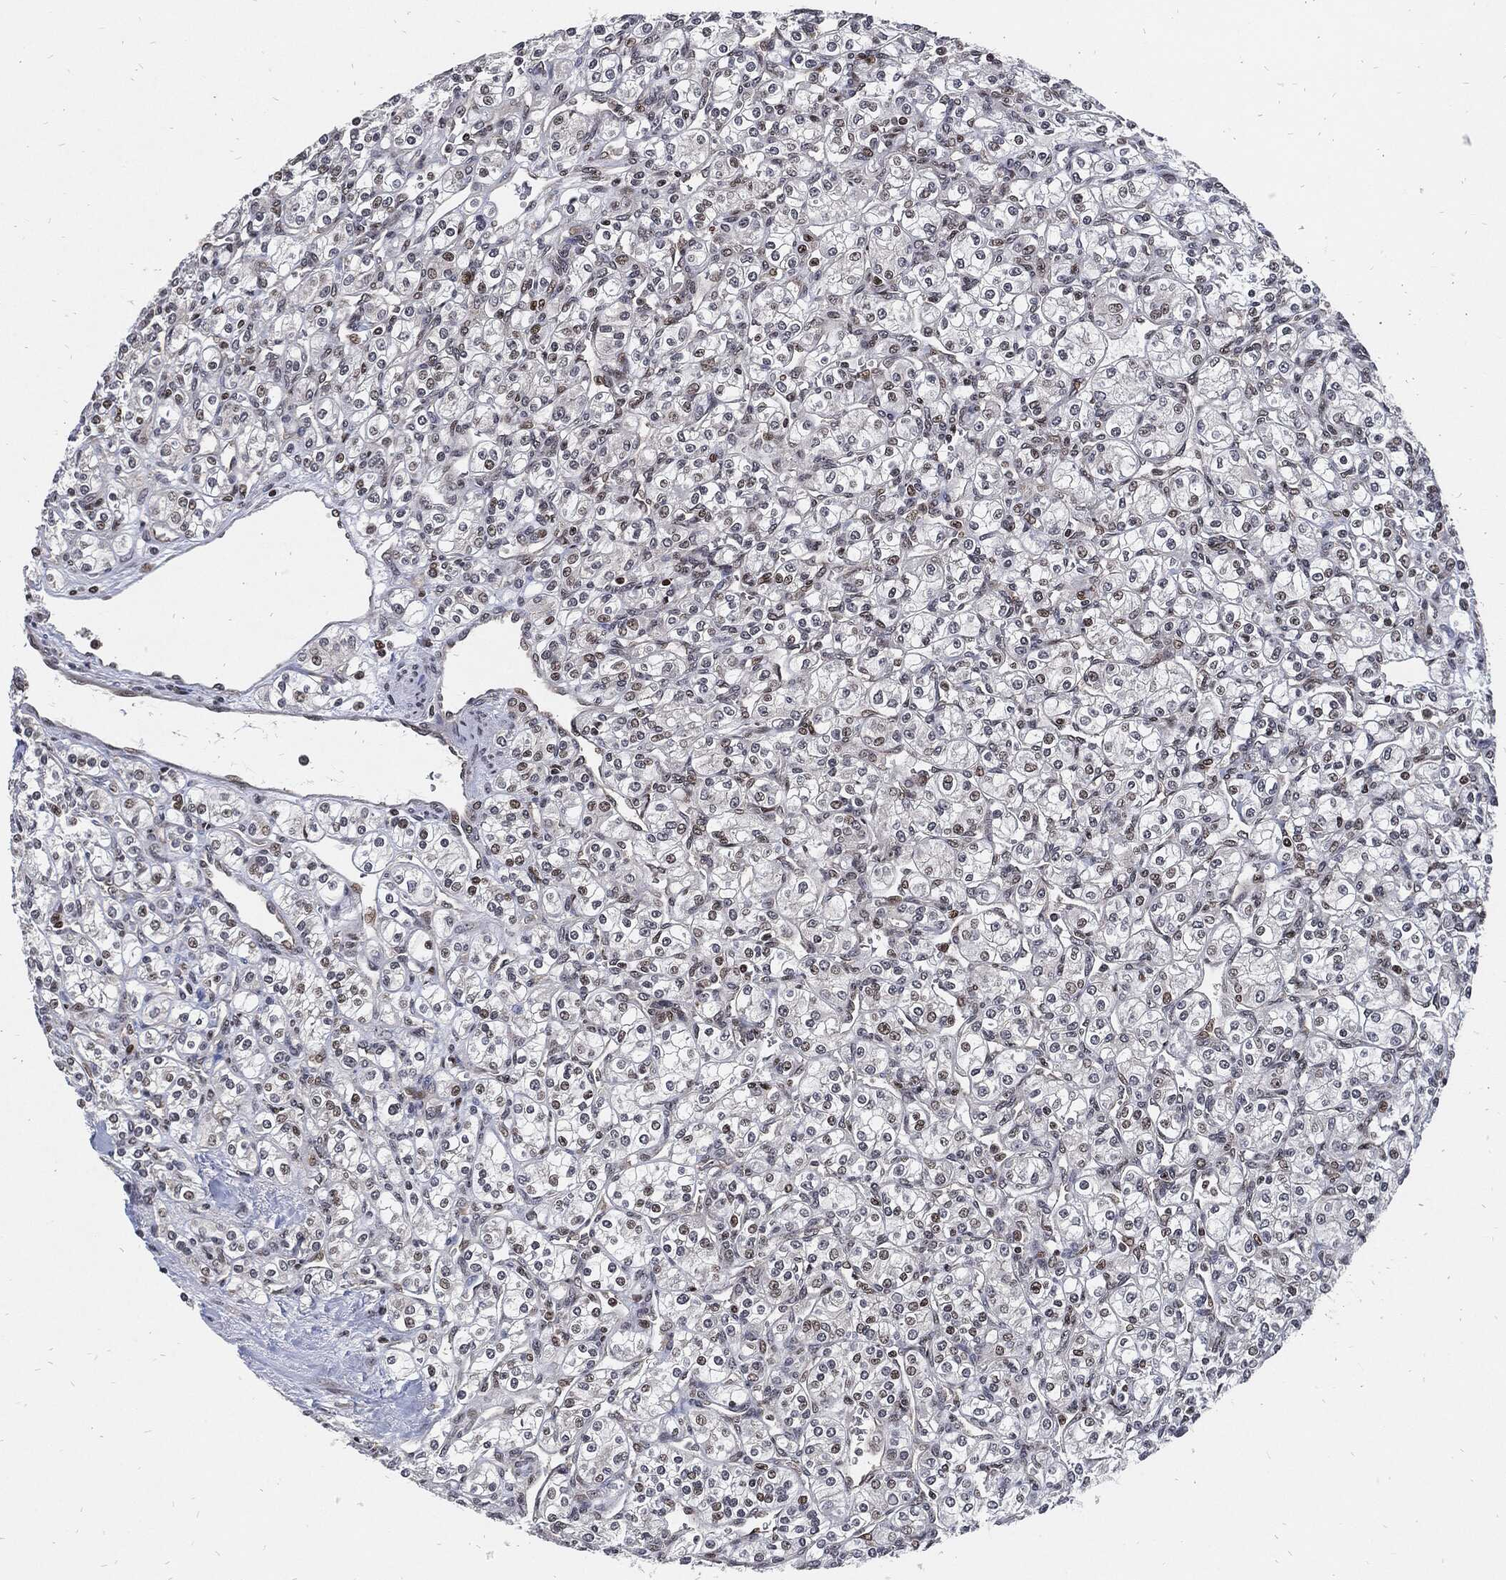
{"staining": {"intensity": "moderate", "quantity": "<25%", "location": "nuclear"}, "tissue": "renal cancer", "cell_type": "Tumor cells", "image_type": "cancer", "snomed": [{"axis": "morphology", "description": "Adenocarcinoma, NOS"}, {"axis": "topography", "description": "Kidney"}], "caption": "Immunohistochemistry (IHC) image of renal adenocarcinoma stained for a protein (brown), which shows low levels of moderate nuclear positivity in approximately <25% of tumor cells.", "gene": "ZNF775", "patient": {"sex": "male", "age": 77}}